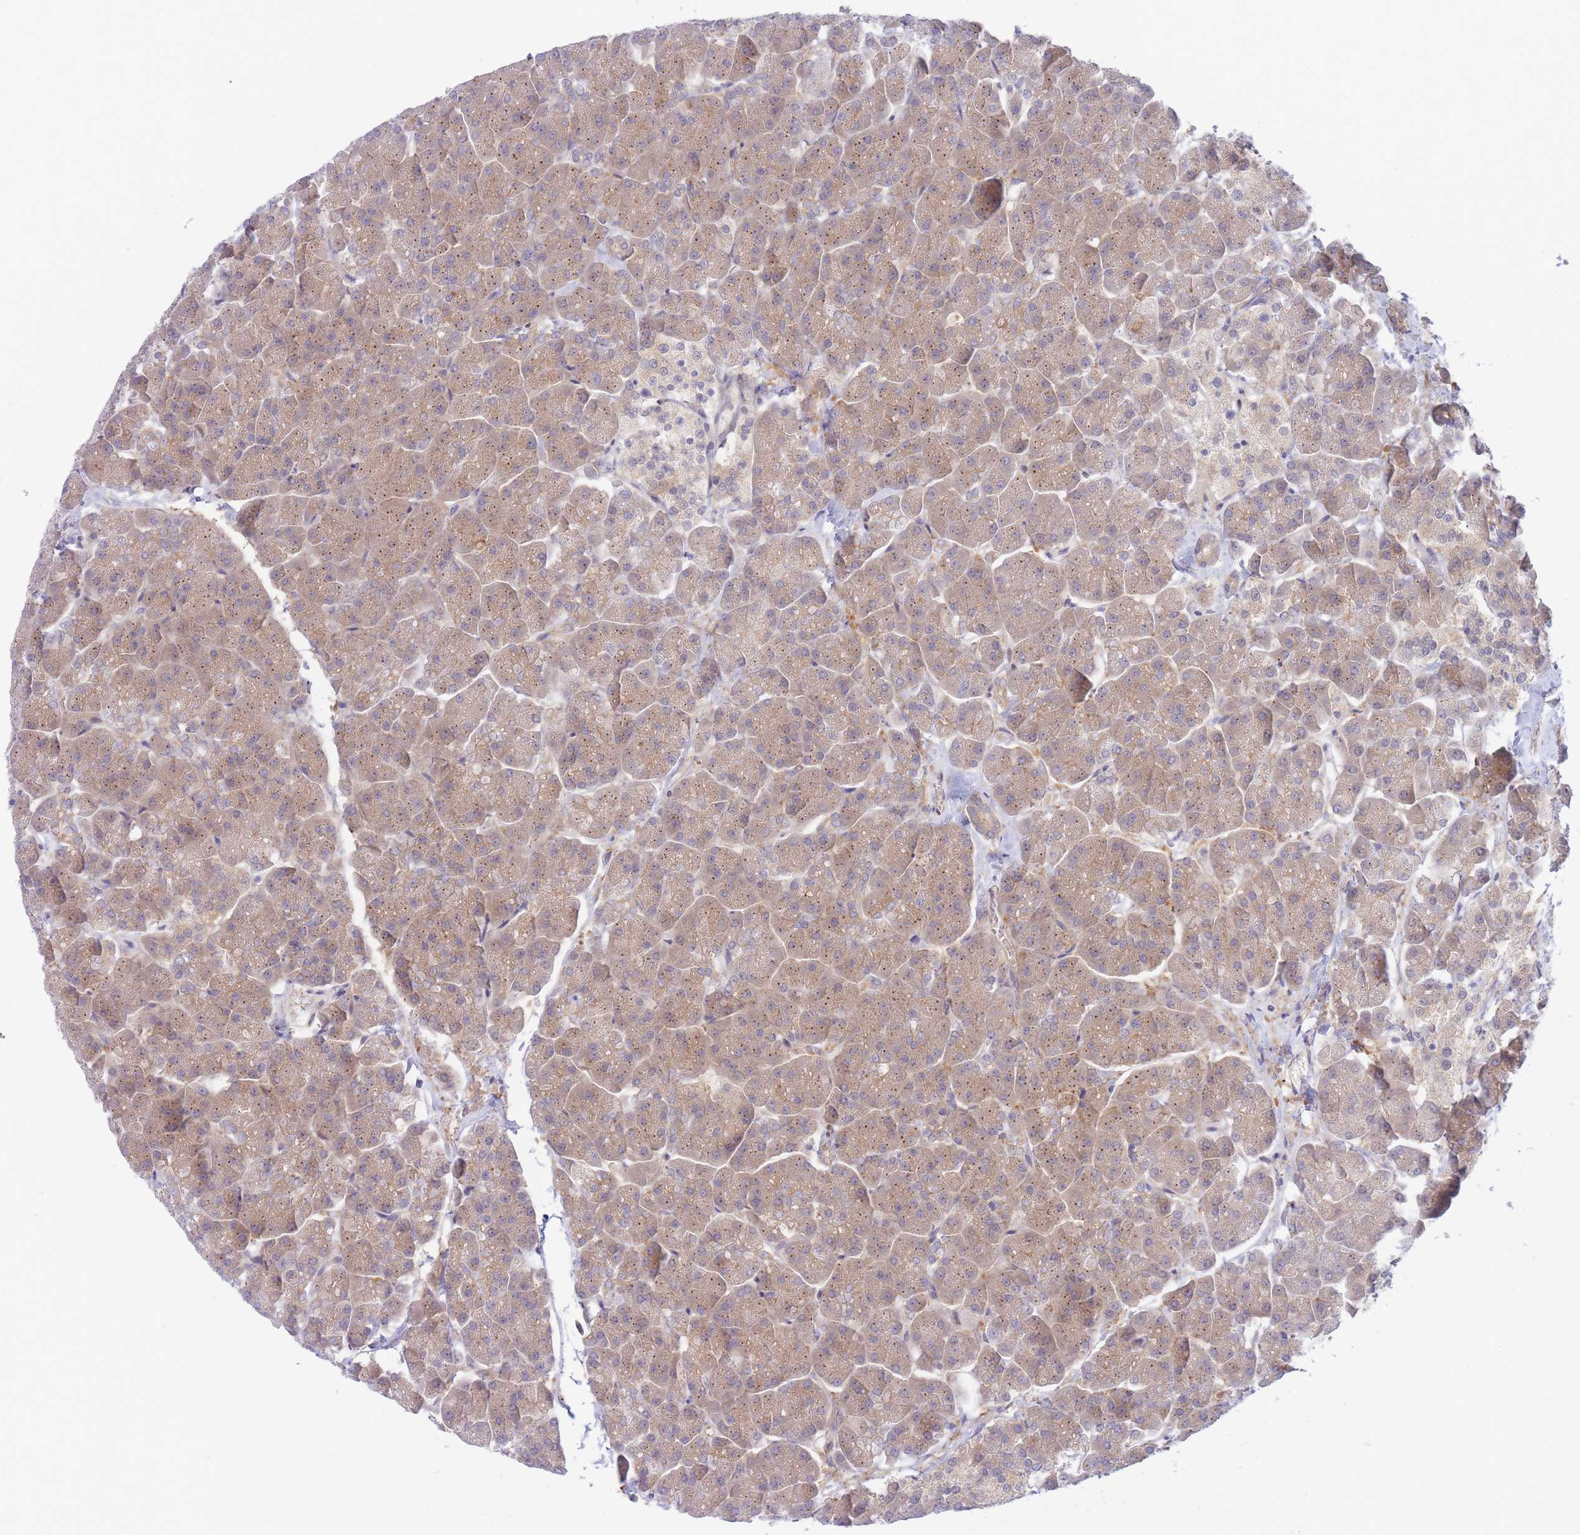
{"staining": {"intensity": "moderate", "quantity": ">75%", "location": "cytoplasmic/membranous"}, "tissue": "pancreas", "cell_type": "Exocrine glandular cells", "image_type": "normal", "snomed": [{"axis": "morphology", "description": "Normal tissue, NOS"}, {"axis": "topography", "description": "Pancreas"}, {"axis": "topography", "description": "Peripheral nerve tissue"}], "caption": "A medium amount of moderate cytoplasmic/membranous staining is seen in about >75% of exocrine glandular cells in unremarkable pancreas. (DAB (3,3'-diaminobenzidine) IHC, brown staining for protein, blue staining for nuclei).", "gene": "APOL4", "patient": {"sex": "male", "age": 54}}